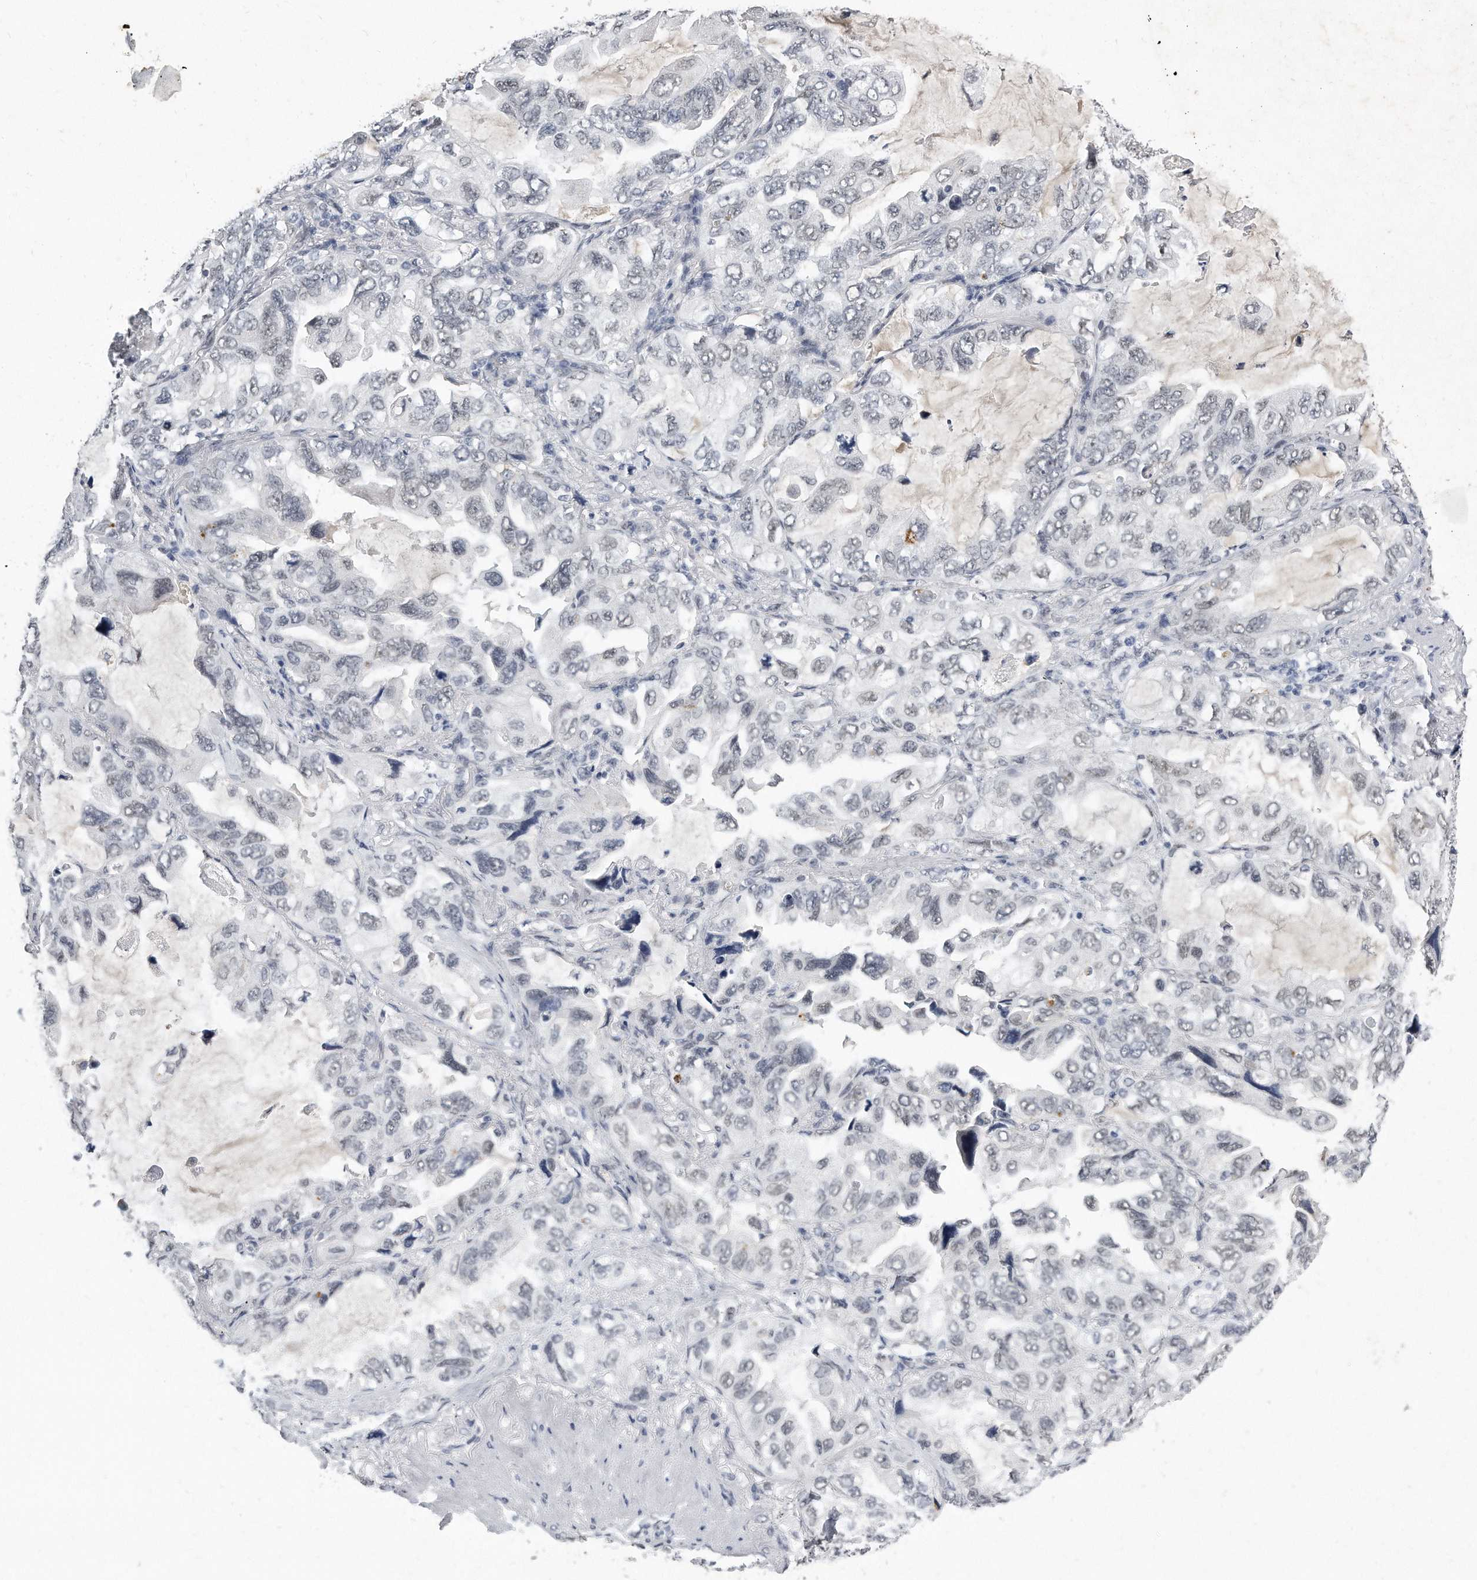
{"staining": {"intensity": "weak", "quantity": "<25%", "location": "nuclear"}, "tissue": "lung cancer", "cell_type": "Tumor cells", "image_type": "cancer", "snomed": [{"axis": "morphology", "description": "Squamous cell carcinoma, NOS"}, {"axis": "topography", "description": "Lung"}], "caption": "An image of human squamous cell carcinoma (lung) is negative for staining in tumor cells.", "gene": "CTBP2", "patient": {"sex": "female", "age": 73}}